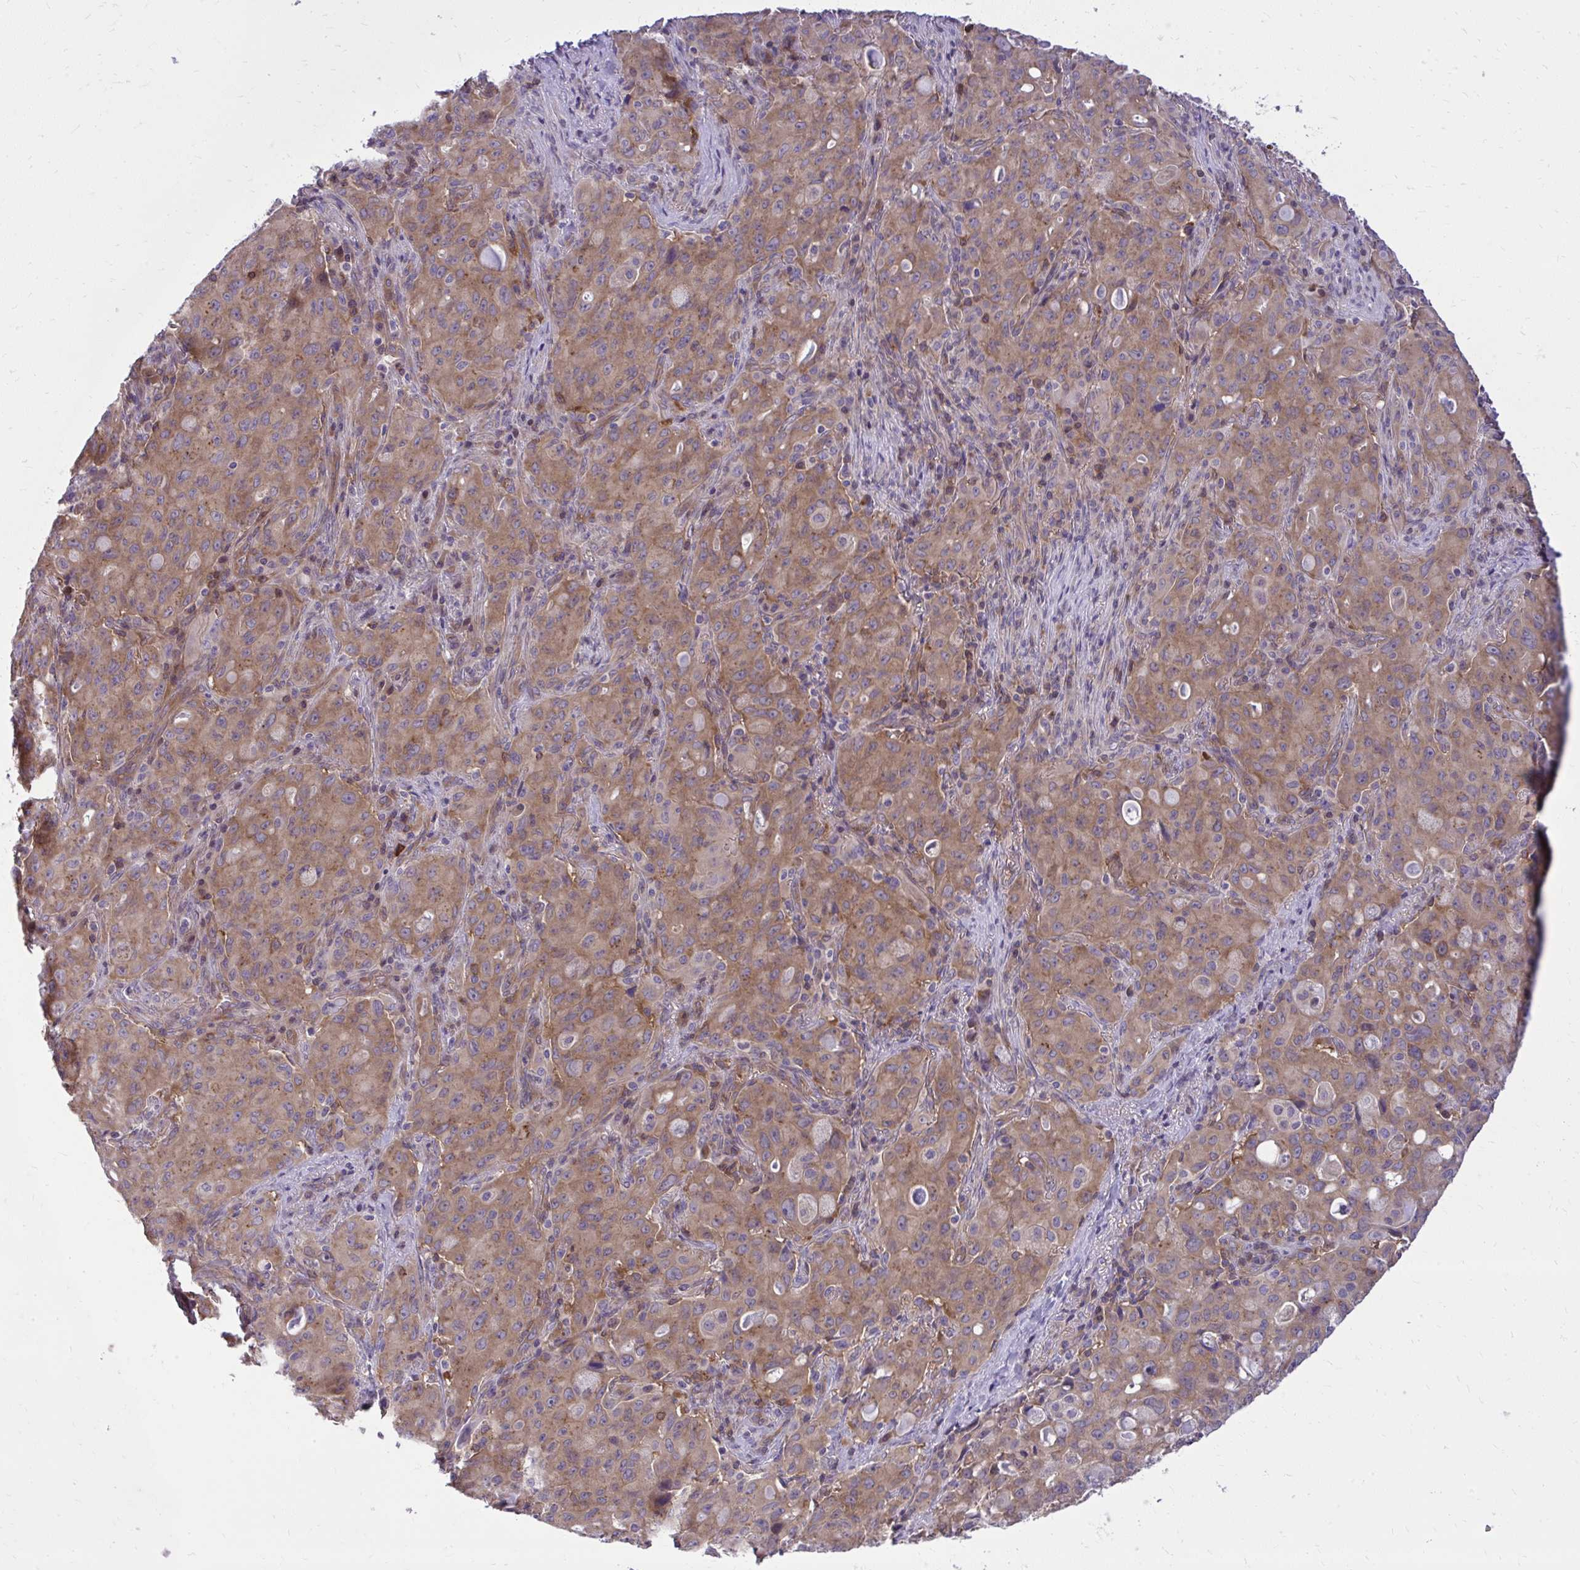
{"staining": {"intensity": "moderate", "quantity": ">75%", "location": "cytoplasmic/membranous"}, "tissue": "lung cancer", "cell_type": "Tumor cells", "image_type": "cancer", "snomed": [{"axis": "morphology", "description": "Adenocarcinoma, NOS"}, {"axis": "topography", "description": "Lung"}], "caption": "Immunohistochemical staining of adenocarcinoma (lung) reveals medium levels of moderate cytoplasmic/membranous staining in about >75% of tumor cells.", "gene": "PPP5C", "patient": {"sex": "female", "age": 44}}